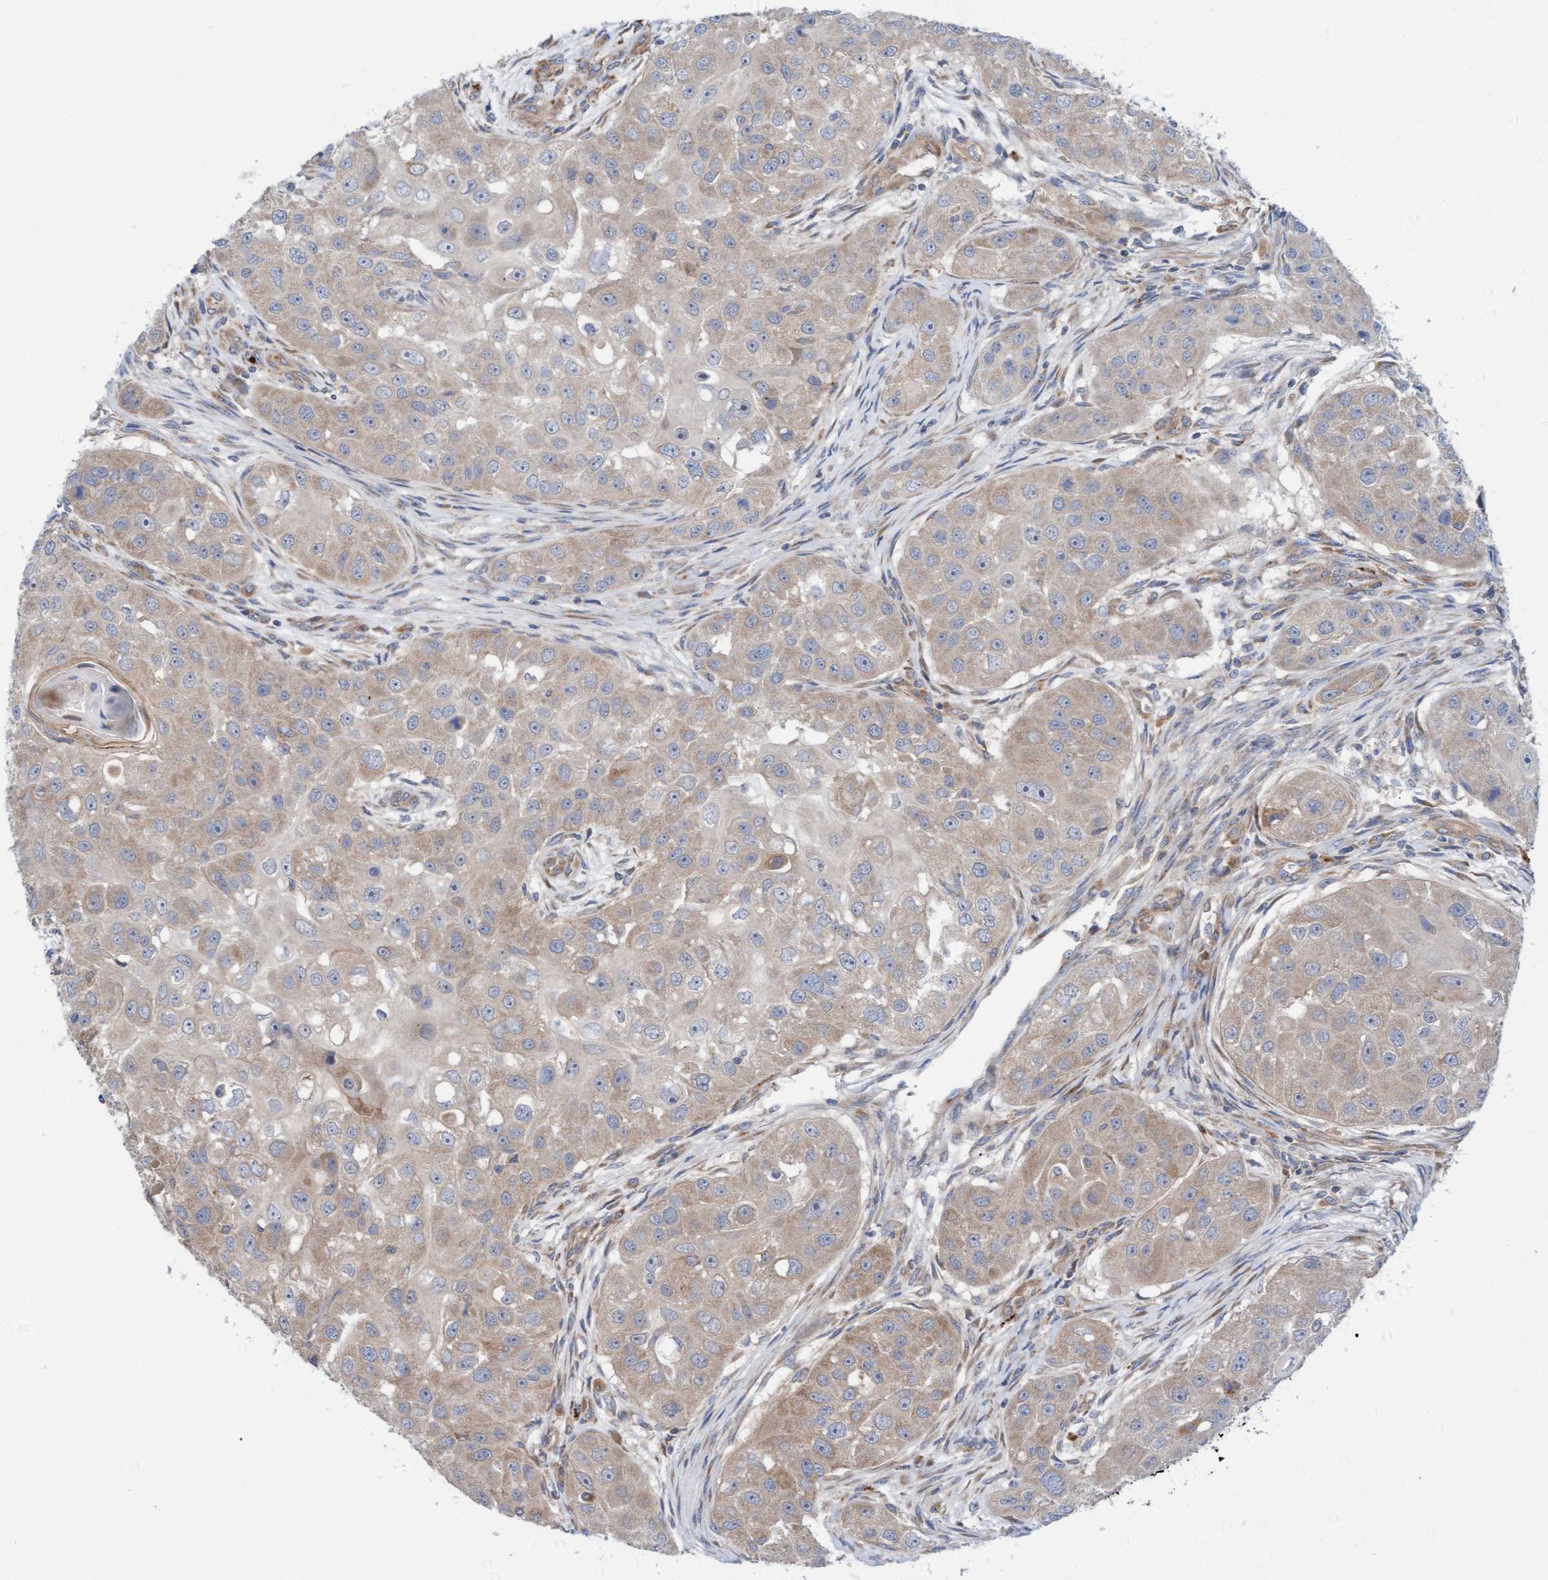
{"staining": {"intensity": "weak", "quantity": ">75%", "location": "cytoplasmic/membranous"}, "tissue": "head and neck cancer", "cell_type": "Tumor cells", "image_type": "cancer", "snomed": [{"axis": "morphology", "description": "Normal tissue, NOS"}, {"axis": "morphology", "description": "Squamous cell carcinoma, NOS"}, {"axis": "topography", "description": "Skeletal muscle"}, {"axis": "topography", "description": "Head-Neck"}], "caption": "There is low levels of weak cytoplasmic/membranous expression in tumor cells of squamous cell carcinoma (head and neck), as demonstrated by immunohistochemical staining (brown color).", "gene": "CDK5RAP3", "patient": {"sex": "male", "age": 51}}